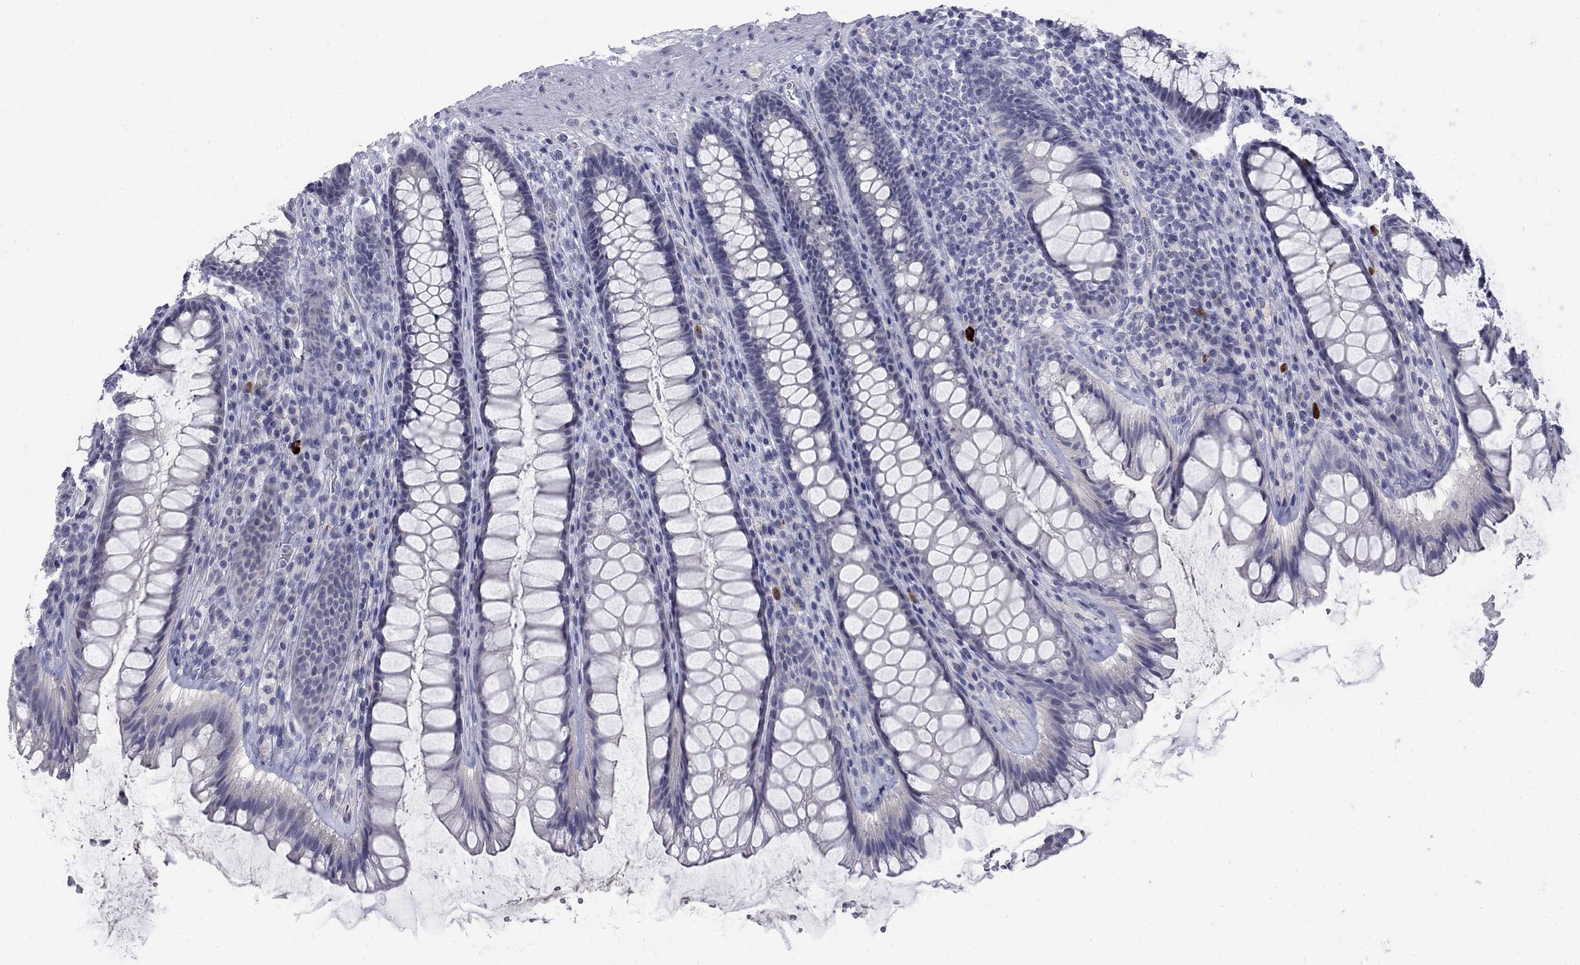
{"staining": {"intensity": "negative", "quantity": "none", "location": "none"}, "tissue": "rectum", "cell_type": "Glandular cells", "image_type": "normal", "snomed": [{"axis": "morphology", "description": "Normal tissue, NOS"}, {"axis": "topography", "description": "Rectum"}], "caption": "The IHC photomicrograph has no significant positivity in glandular cells of rectum. (Stains: DAB (3,3'-diaminobenzidine) immunohistochemistry with hematoxylin counter stain, Microscopy: brightfield microscopy at high magnification).", "gene": "CTNND2", "patient": {"sex": "male", "age": 72}}